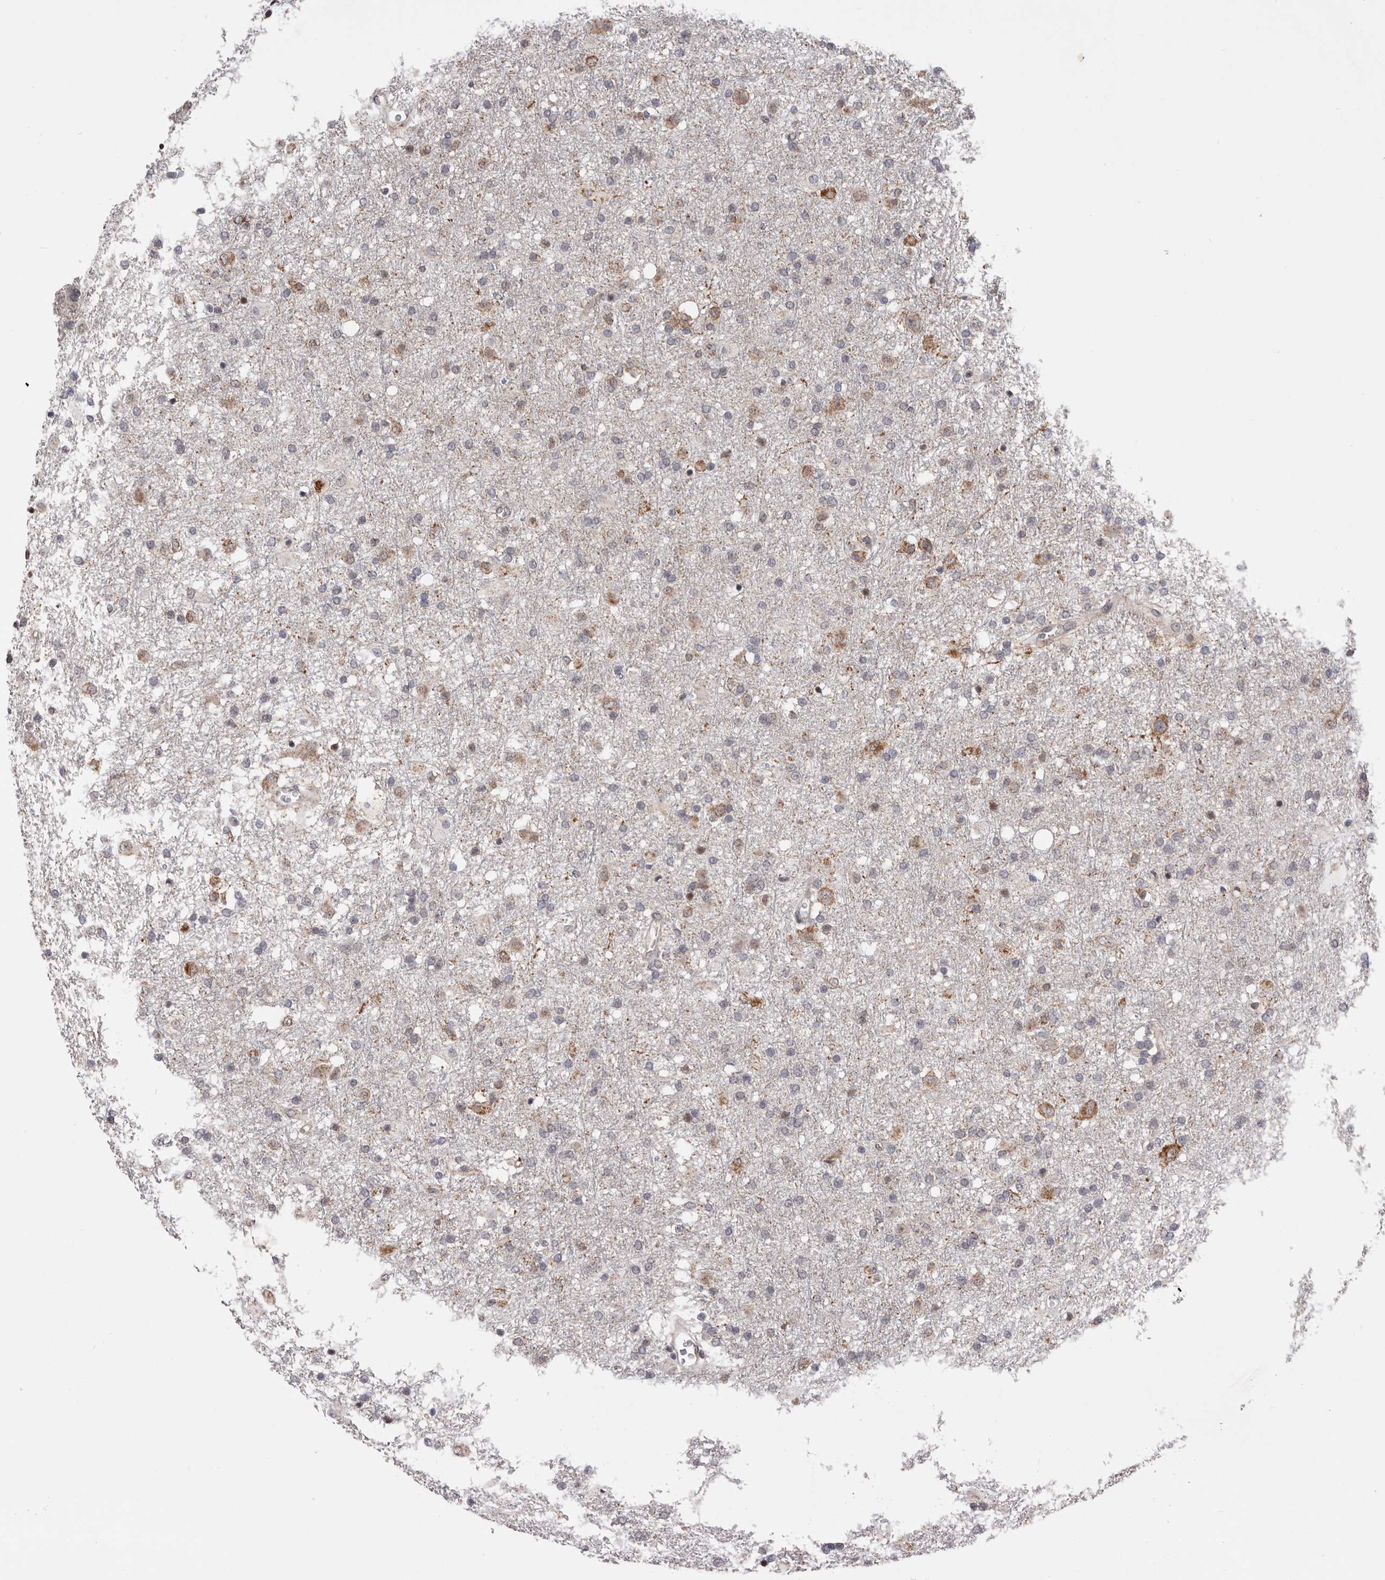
{"staining": {"intensity": "weak", "quantity": "<25%", "location": "cytoplasmic/membranous"}, "tissue": "glioma", "cell_type": "Tumor cells", "image_type": "cancer", "snomed": [{"axis": "morphology", "description": "Glioma, malignant, Low grade"}, {"axis": "topography", "description": "Brain"}], "caption": "Micrograph shows no protein expression in tumor cells of glioma tissue. (IHC, brightfield microscopy, high magnification).", "gene": "MOGAT2", "patient": {"sex": "male", "age": 65}}